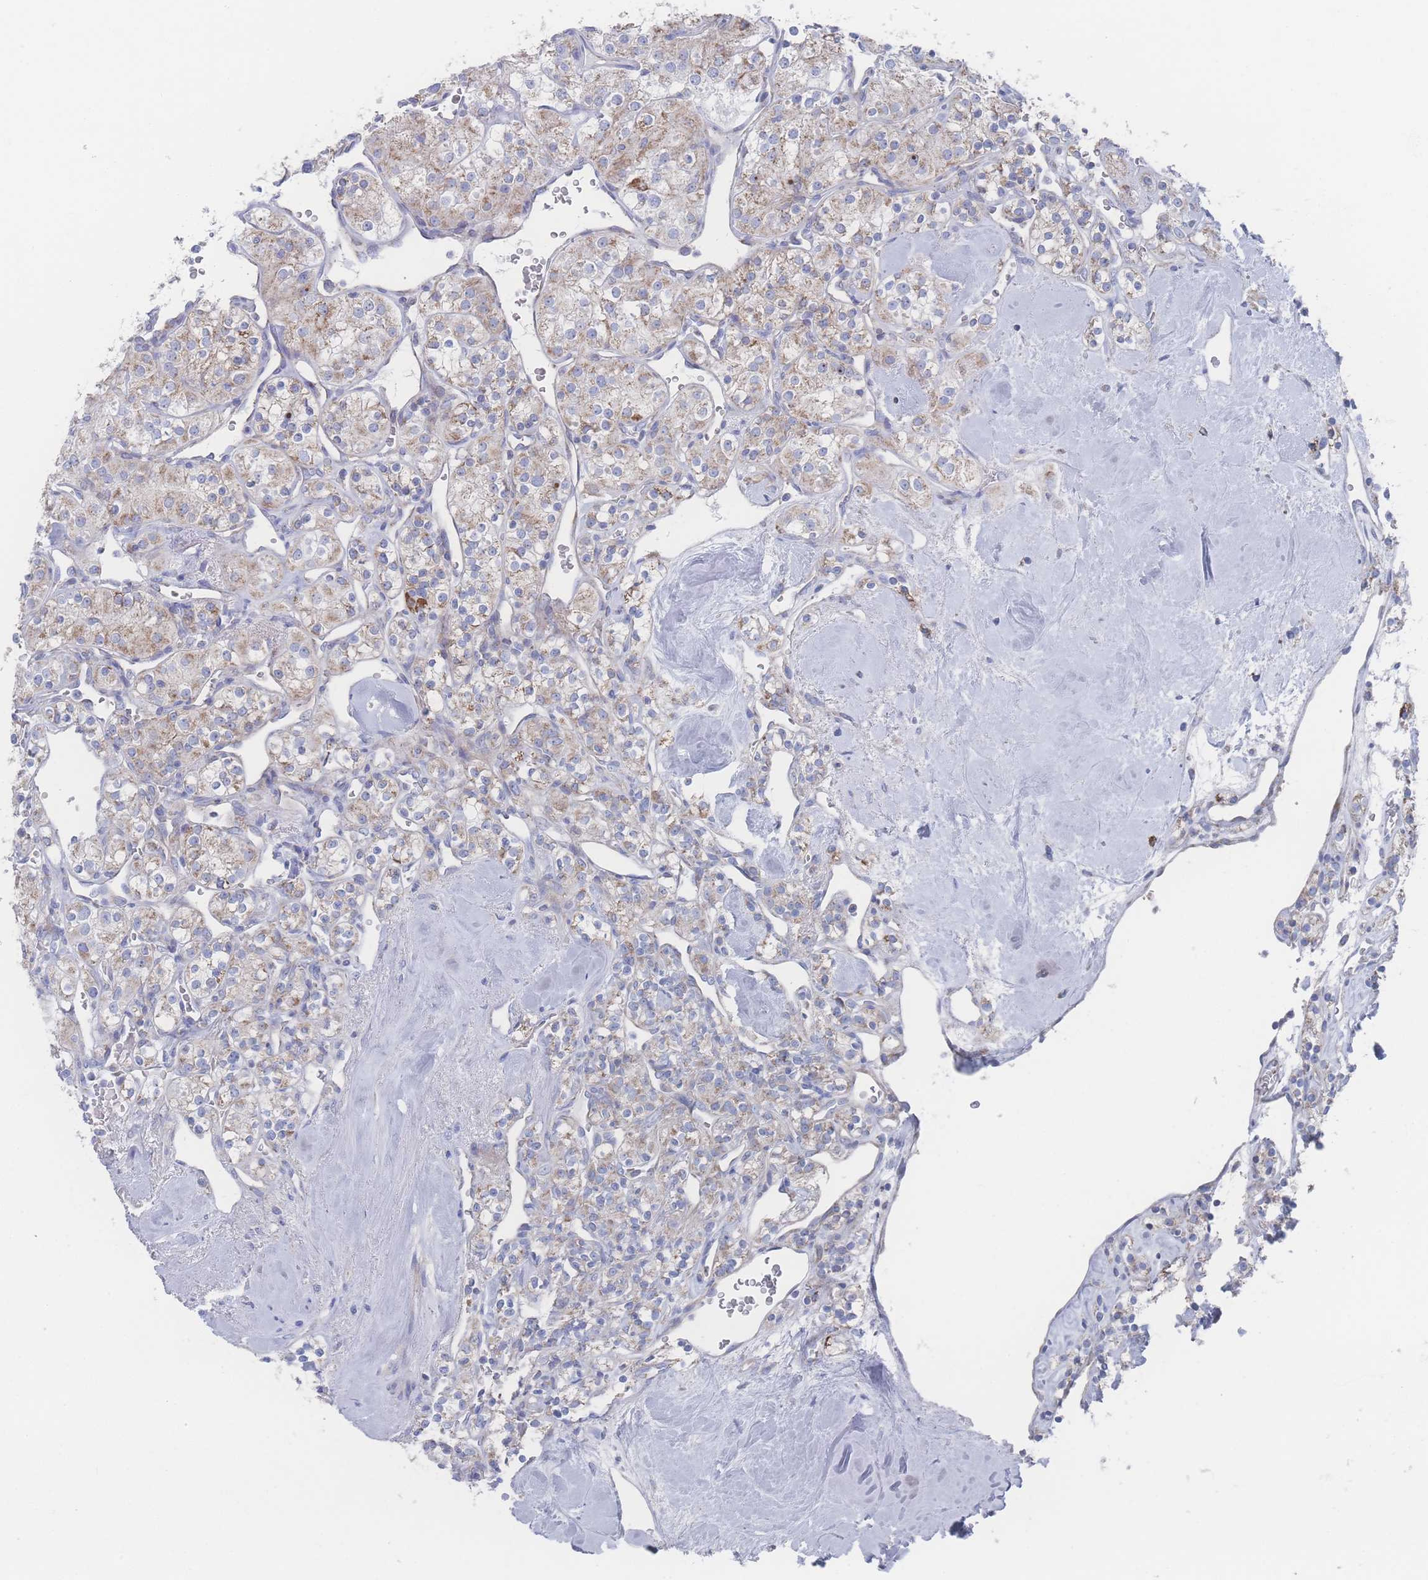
{"staining": {"intensity": "moderate", "quantity": "25%-75%", "location": "cytoplasmic/membranous"}, "tissue": "renal cancer", "cell_type": "Tumor cells", "image_type": "cancer", "snomed": [{"axis": "morphology", "description": "Adenocarcinoma, NOS"}, {"axis": "topography", "description": "Kidney"}], "caption": "This image exhibits renal cancer stained with immunohistochemistry to label a protein in brown. The cytoplasmic/membranous of tumor cells show moderate positivity for the protein. Nuclei are counter-stained blue.", "gene": "SNPH", "patient": {"sex": "male", "age": 77}}